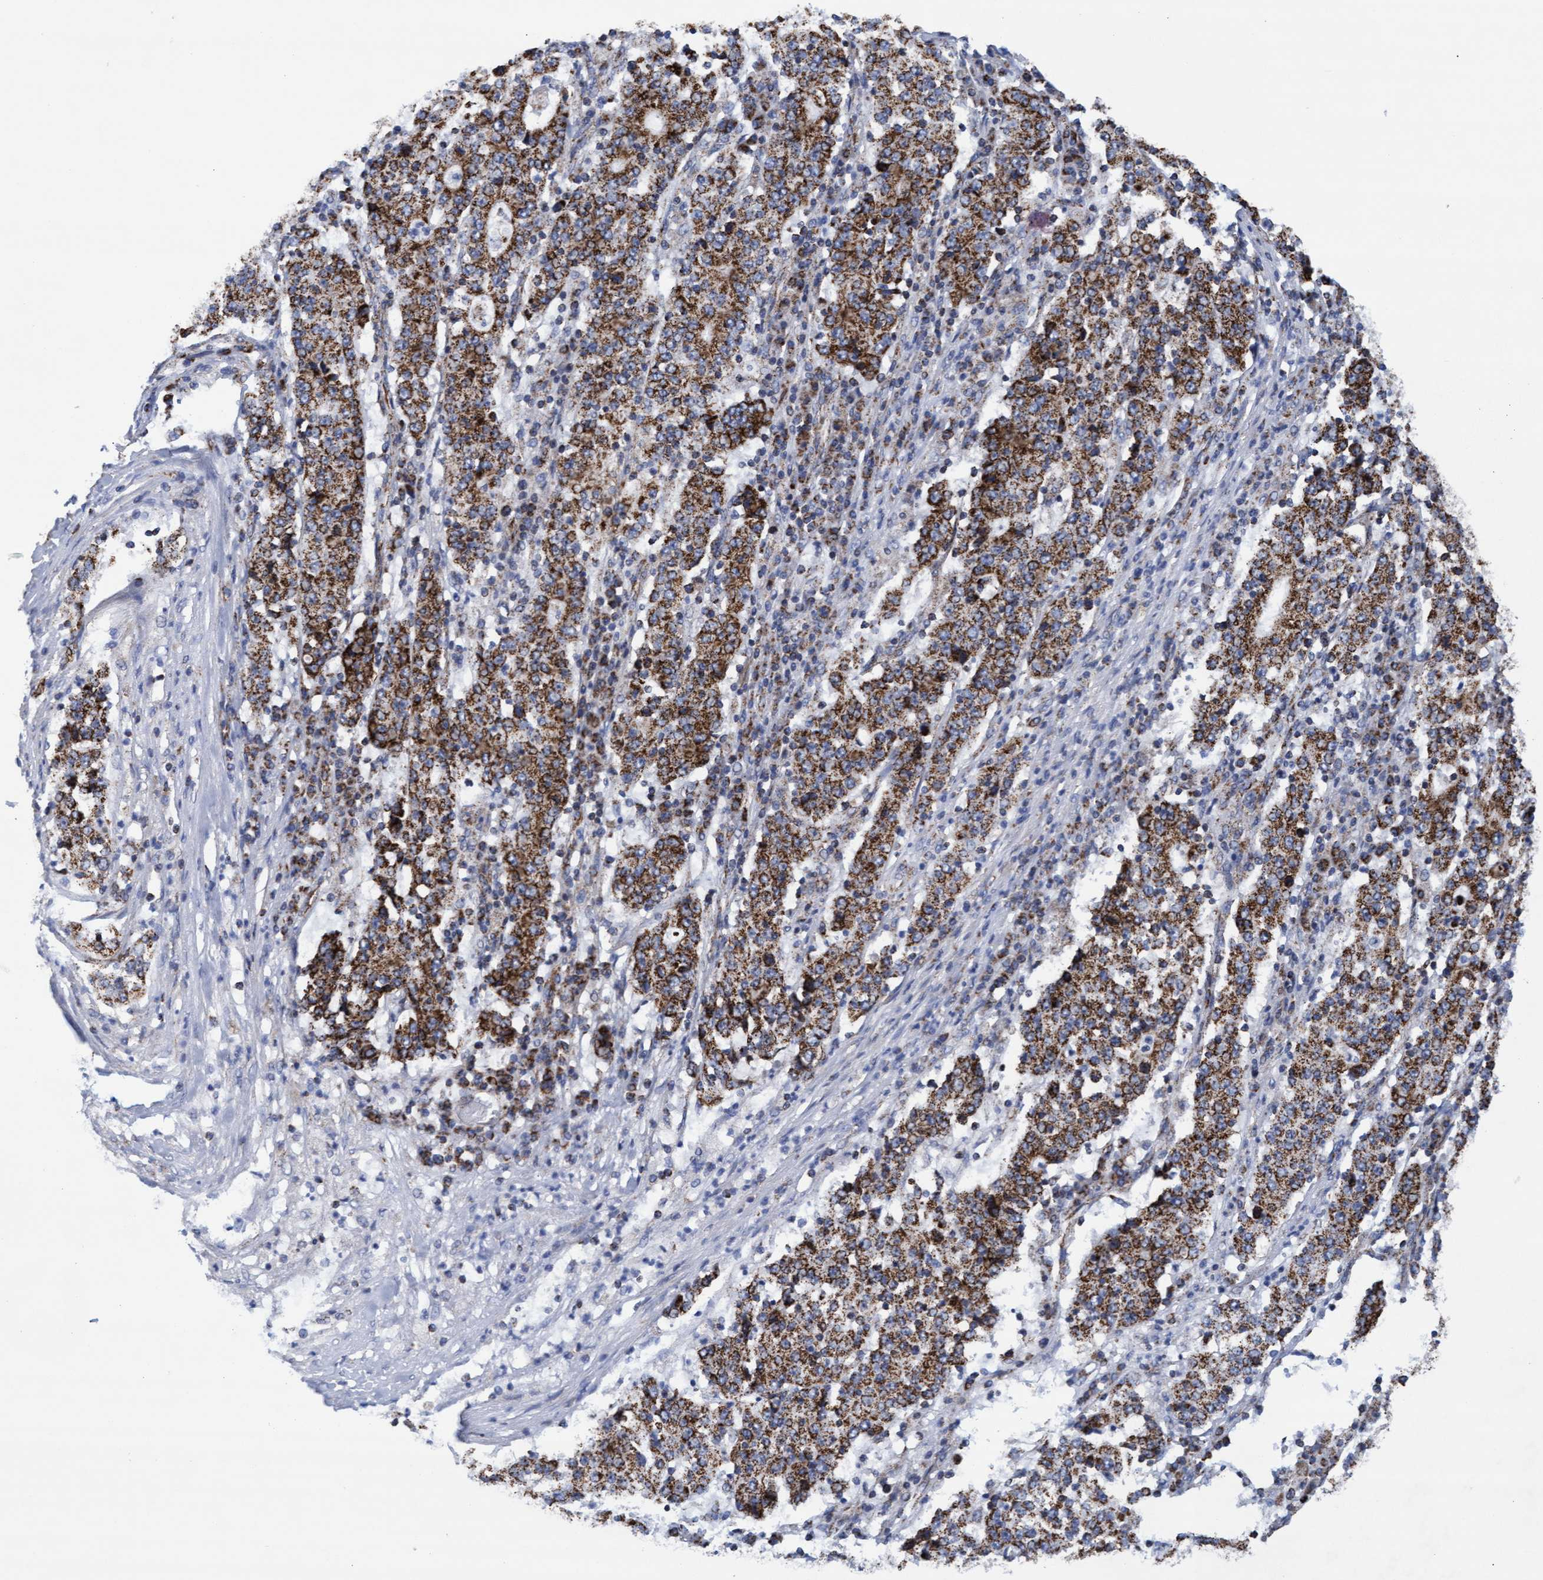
{"staining": {"intensity": "strong", "quantity": ">75%", "location": "cytoplasmic/membranous"}, "tissue": "stomach cancer", "cell_type": "Tumor cells", "image_type": "cancer", "snomed": [{"axis": "morphology", "description": "Adenocarcinoma, NOS"}, {"axis": "topography", "description": "Stomach"}], "caption": "Immunohistochemistry staining of stomach cancer (adenocarcinoma), which displays high levels of strong cytoplasmic/membranous expression in approximately >75% of tumor cells indicating strong cytoplasmic/membranous protein positivity. The staining was performed using DAB (3,3'-diaminobenzidine) (brown) for protein detection and nuclei were counterstained in hematoxylin (blue).", "gene": "MRPL38", "patient": {"sex": "male", "age": 59}}